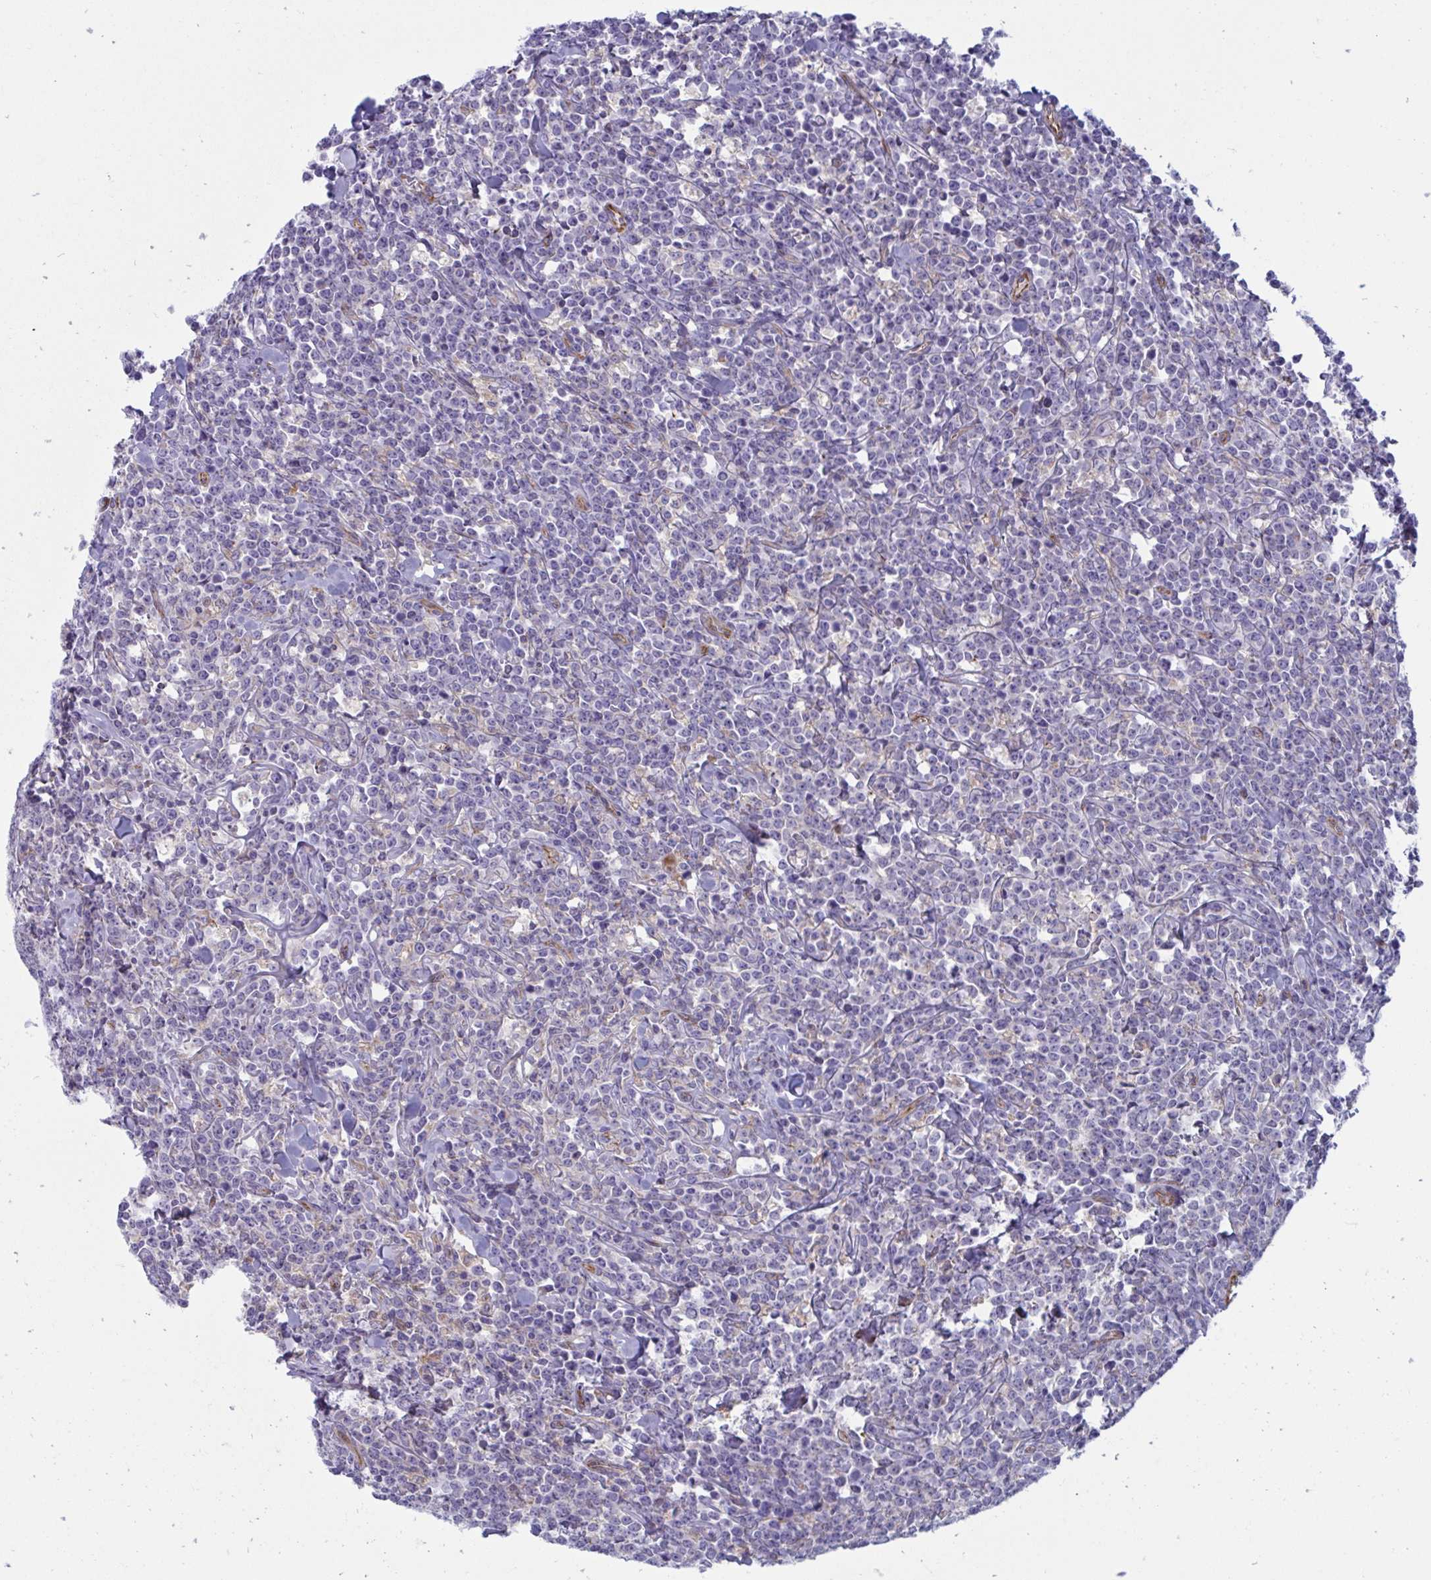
{"staining": {"intensity": "negative", "quantity": "none", "location": "none"}, "tissue": "lymphoma", "cell_type": "Tumor cells", "image_type": "cancer", "snomed": [{"axis": "morphology", "description": "Malignant lymphoma, non-Hodgkin's type, High grade"}, {"axis": "topography", "description": "Small intestine"}], "caption": "Immunohistochemical staining of human malignant lymphoma, non-Hodgkin's type (high-grade) displays no significant expression in tumor cells.", "gene": "SLC9A6", "patient": {"sex": "female", "age": 56}}